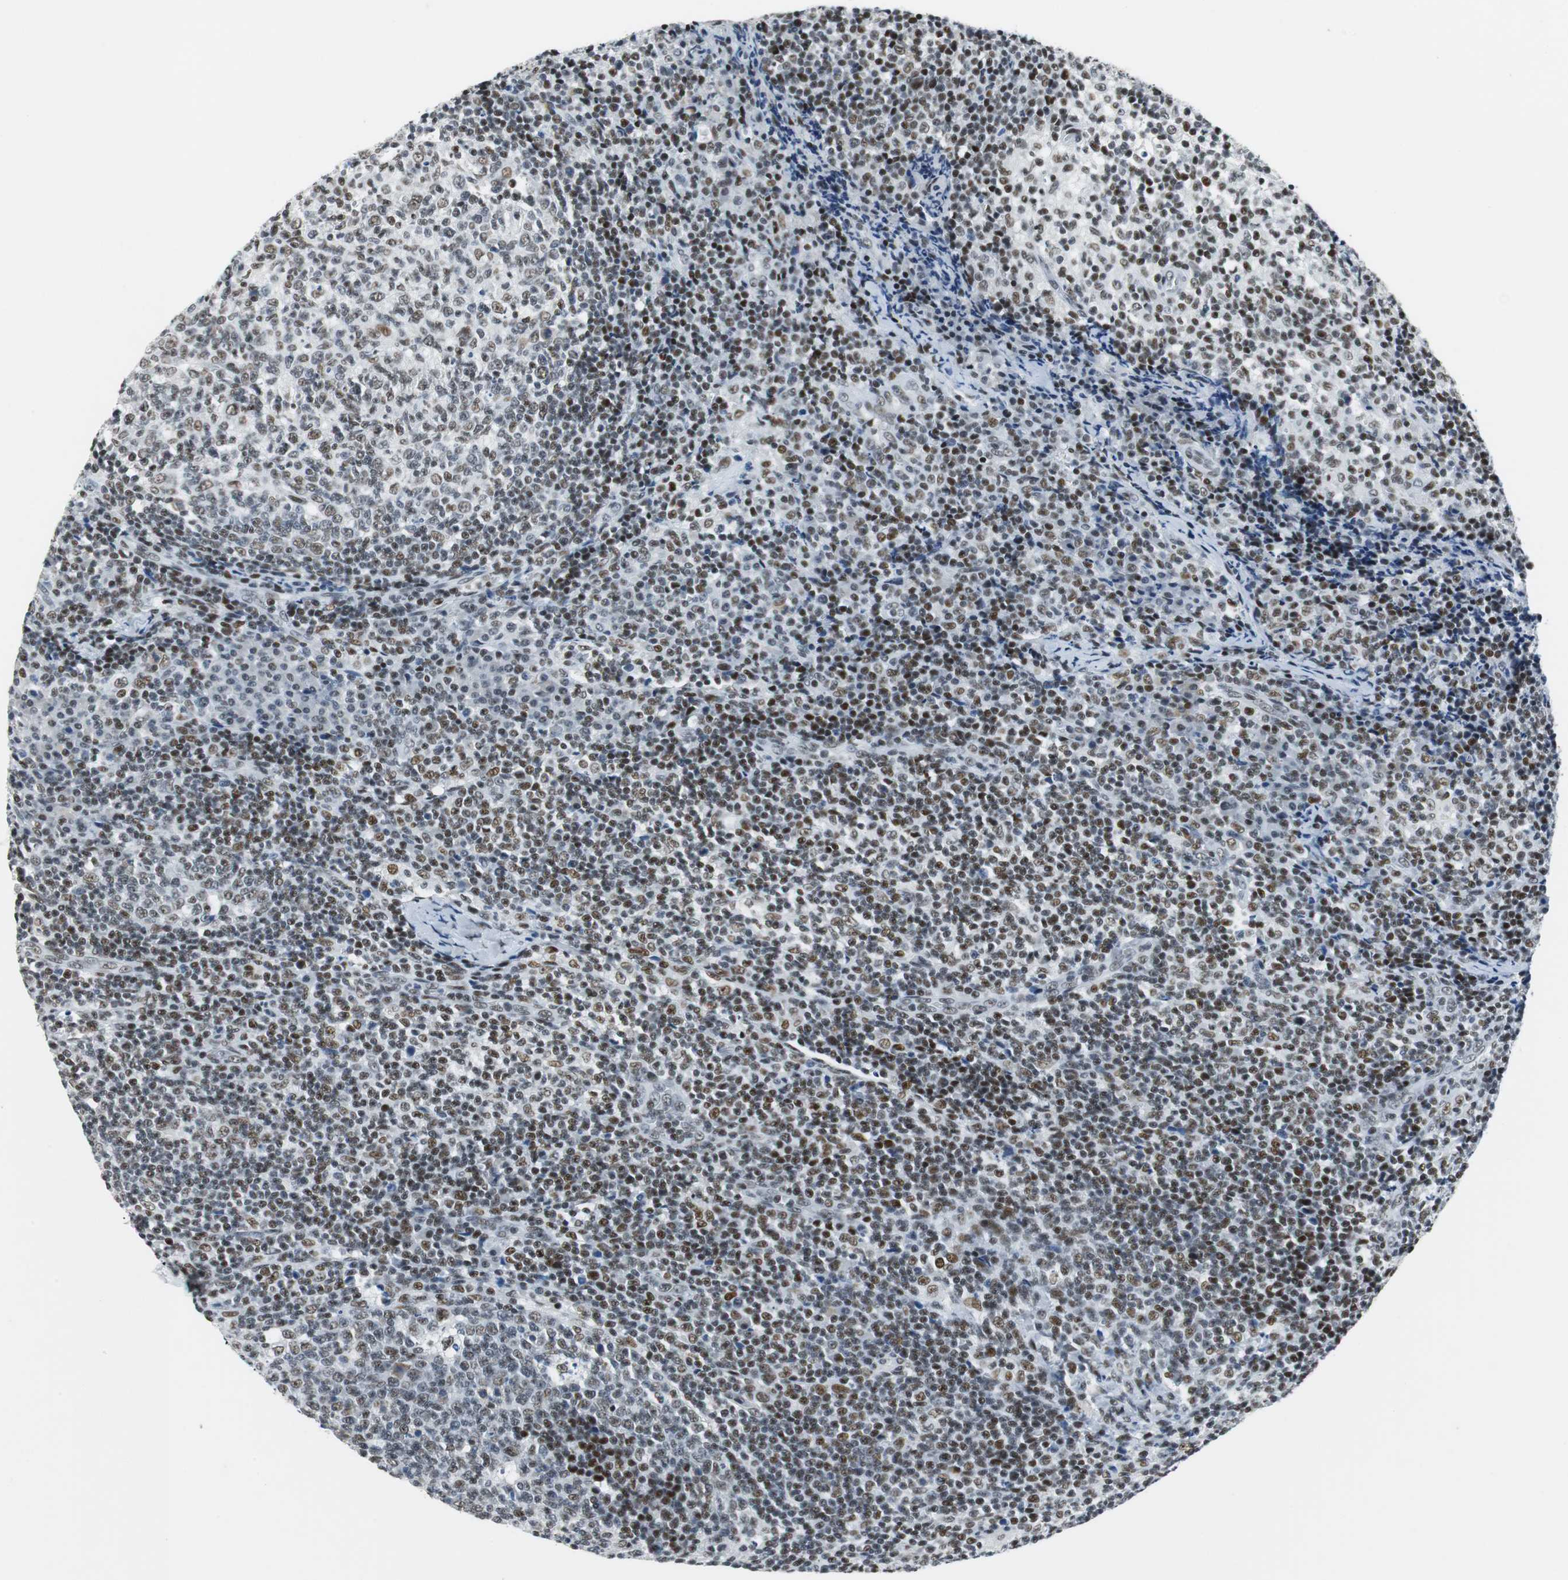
{"staining": {"intensity": "moderate", "quantity": "25%-75%", "location": "nuclear"}, "tissue": "lymph node", "cell_type": "Germinal center cells", "image_type": "normal", "snomed": [{"axis": "morphology", "description": "Normal tissue, NOS"}, {"axis": "morphology", "description": "Inflammation, NOS"}, {"axis": "topography", "description": "Lymph node"}], "caption": "Immunohistochemical staining of unremarkable lymph node demonstrates 25%-75% levels of moderate nuclear protein positivity in approximately 25%-75% of germinal center cells.", "gene": "HDAC3", "patient": {"sex": "male", "age": 55}}